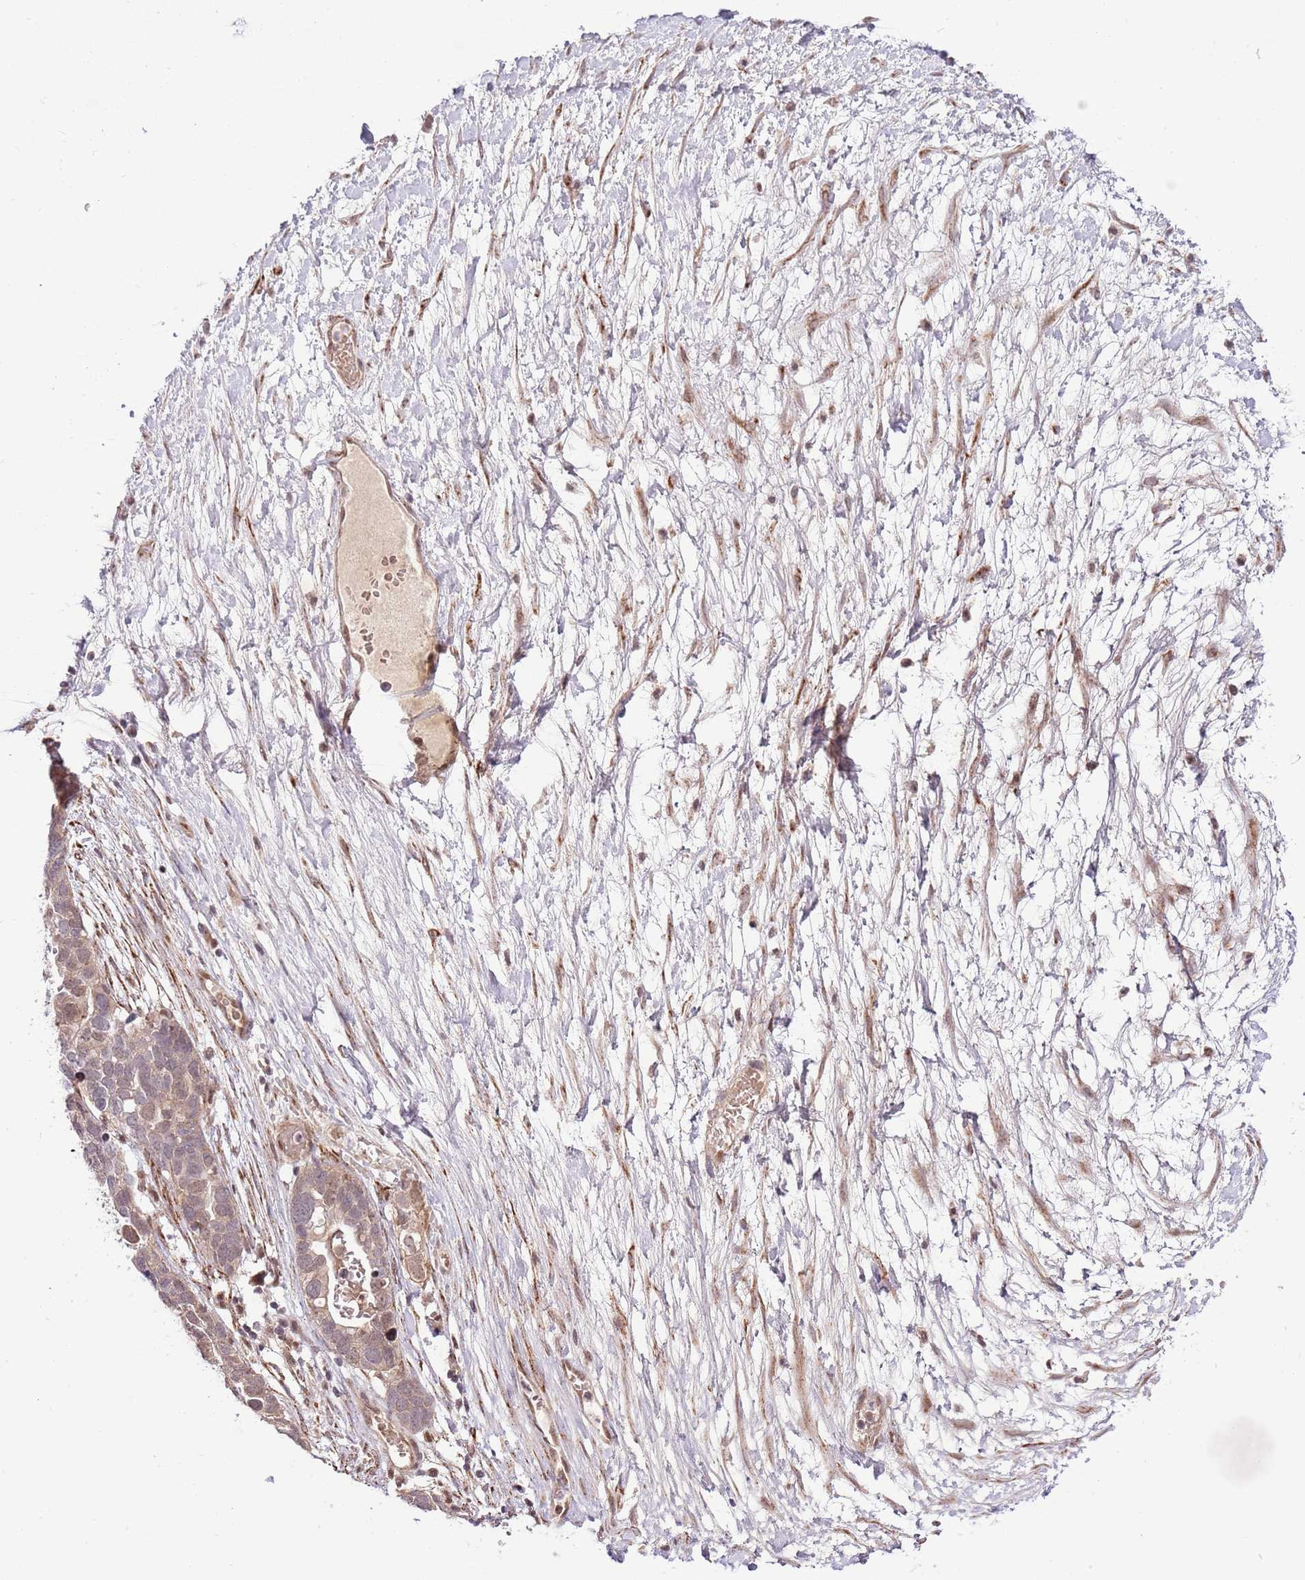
{"staining": {"intensity": "moderate", "quantity": ">75%", "location": "cytoplasmic/membranous"}, "tissue": "ovarian cancer", "cell_type": "Tumor cells", "image_type": "cancer", "snomed": [{"axis": "morphology", "description": "Cystadenocarcinoma, serous, NOS"}, {"axis": "topography", "description": "Ovary"}], "caption": "A high-resolution image shows immunohistochemistry staining of ovarian serous cystadenocarcinoma, which shows moderate cytoplasmic/membranous expression in approximately >75% of tumor cells.", "gene": "CHD1", "patient": {"sex": "female", "age": 54}}